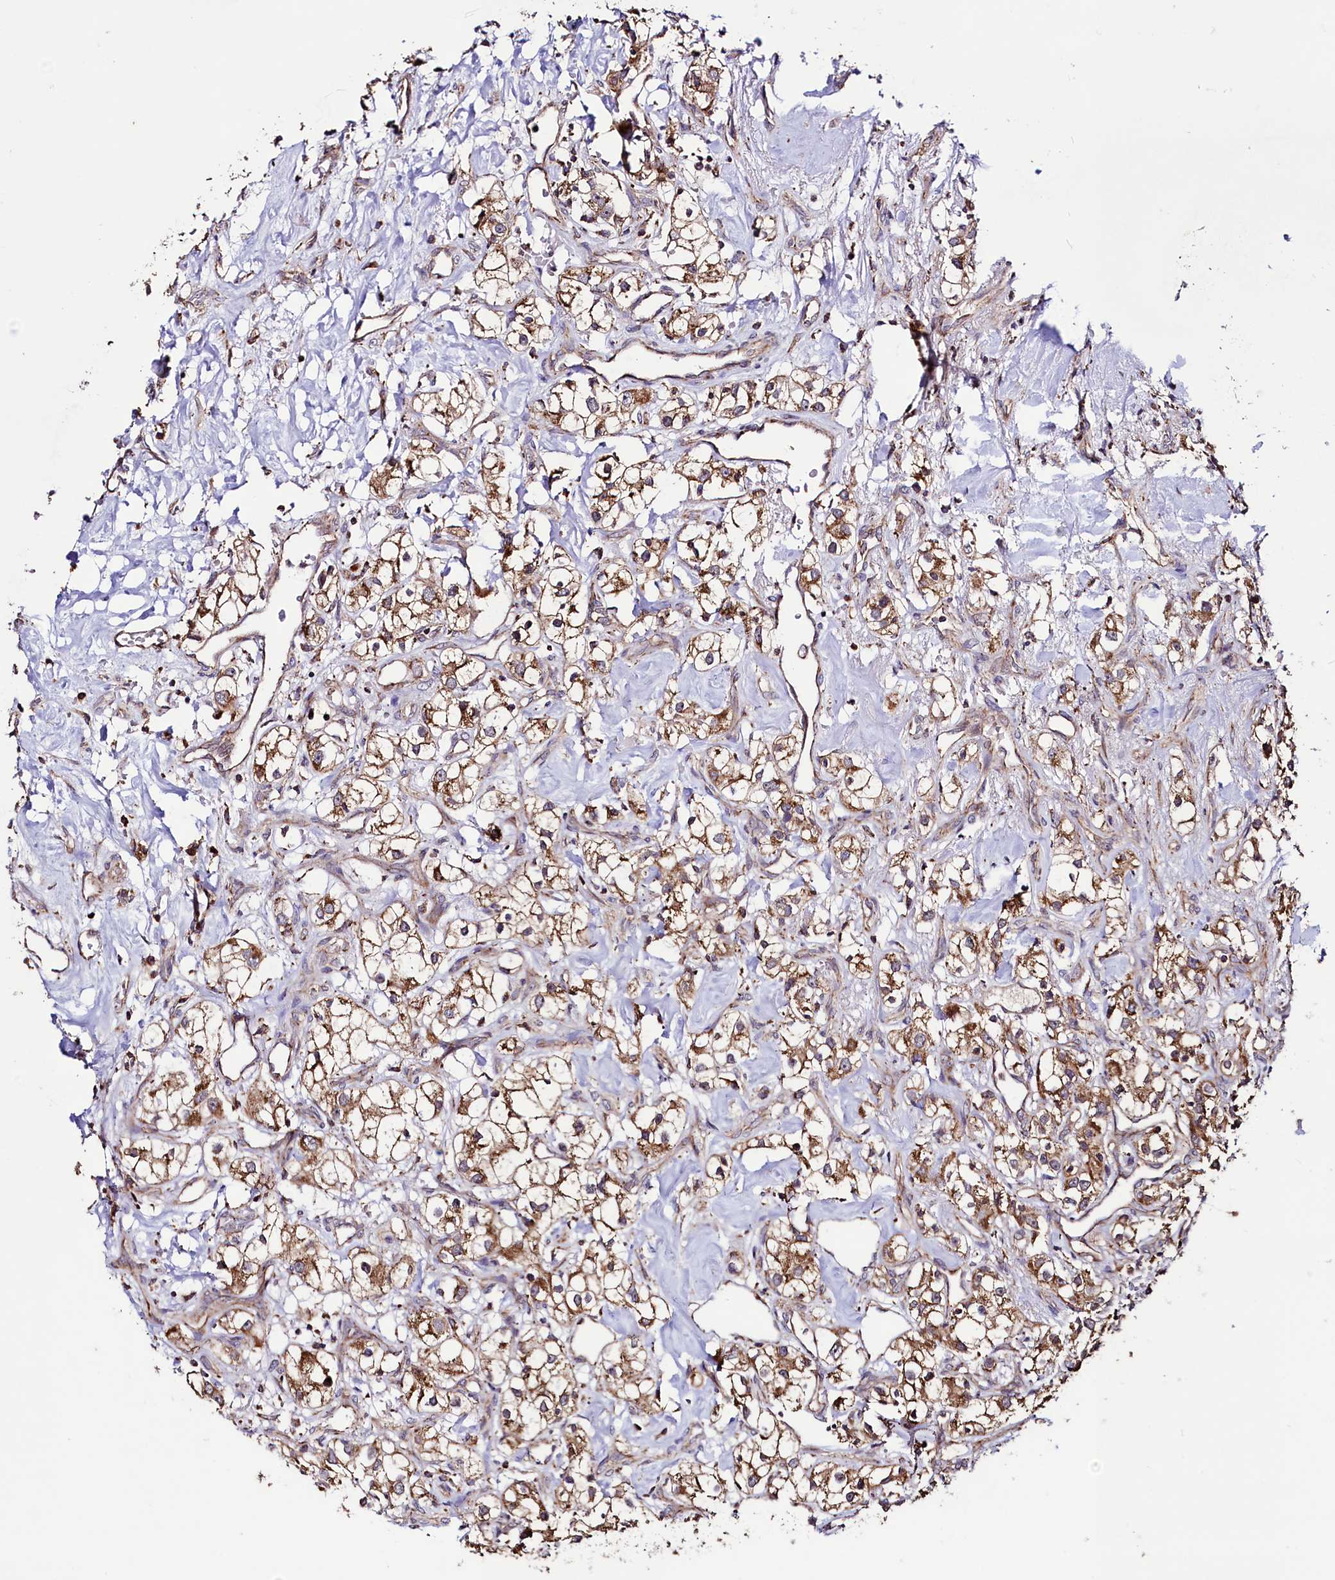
{"staining": {"intensity": "moderate", "quantity": ">75%", "location": "cytoplasmic/membranous"}, "tissue": "renal cancer", "cell_type": "Tumor cells", "image_type": "cancer", "snomed": [{"axis": "morphology", "description": "Adenocarcinoma, NOS"}, {"axis": "topography", "description": "Kidney"}], "caption": "Immunohistochemistry (IHC) histopathology image of neoplastic tissue: human renal cancer stained using IHC displays medium levels of moderate protein expression localized specifically in the cytoplasmic/membranous of tumor cells, appearing as a cytoplasmic/membranous brown color.", "gene": "STARD5", "patient": {"sex": "male", "age": 77}}